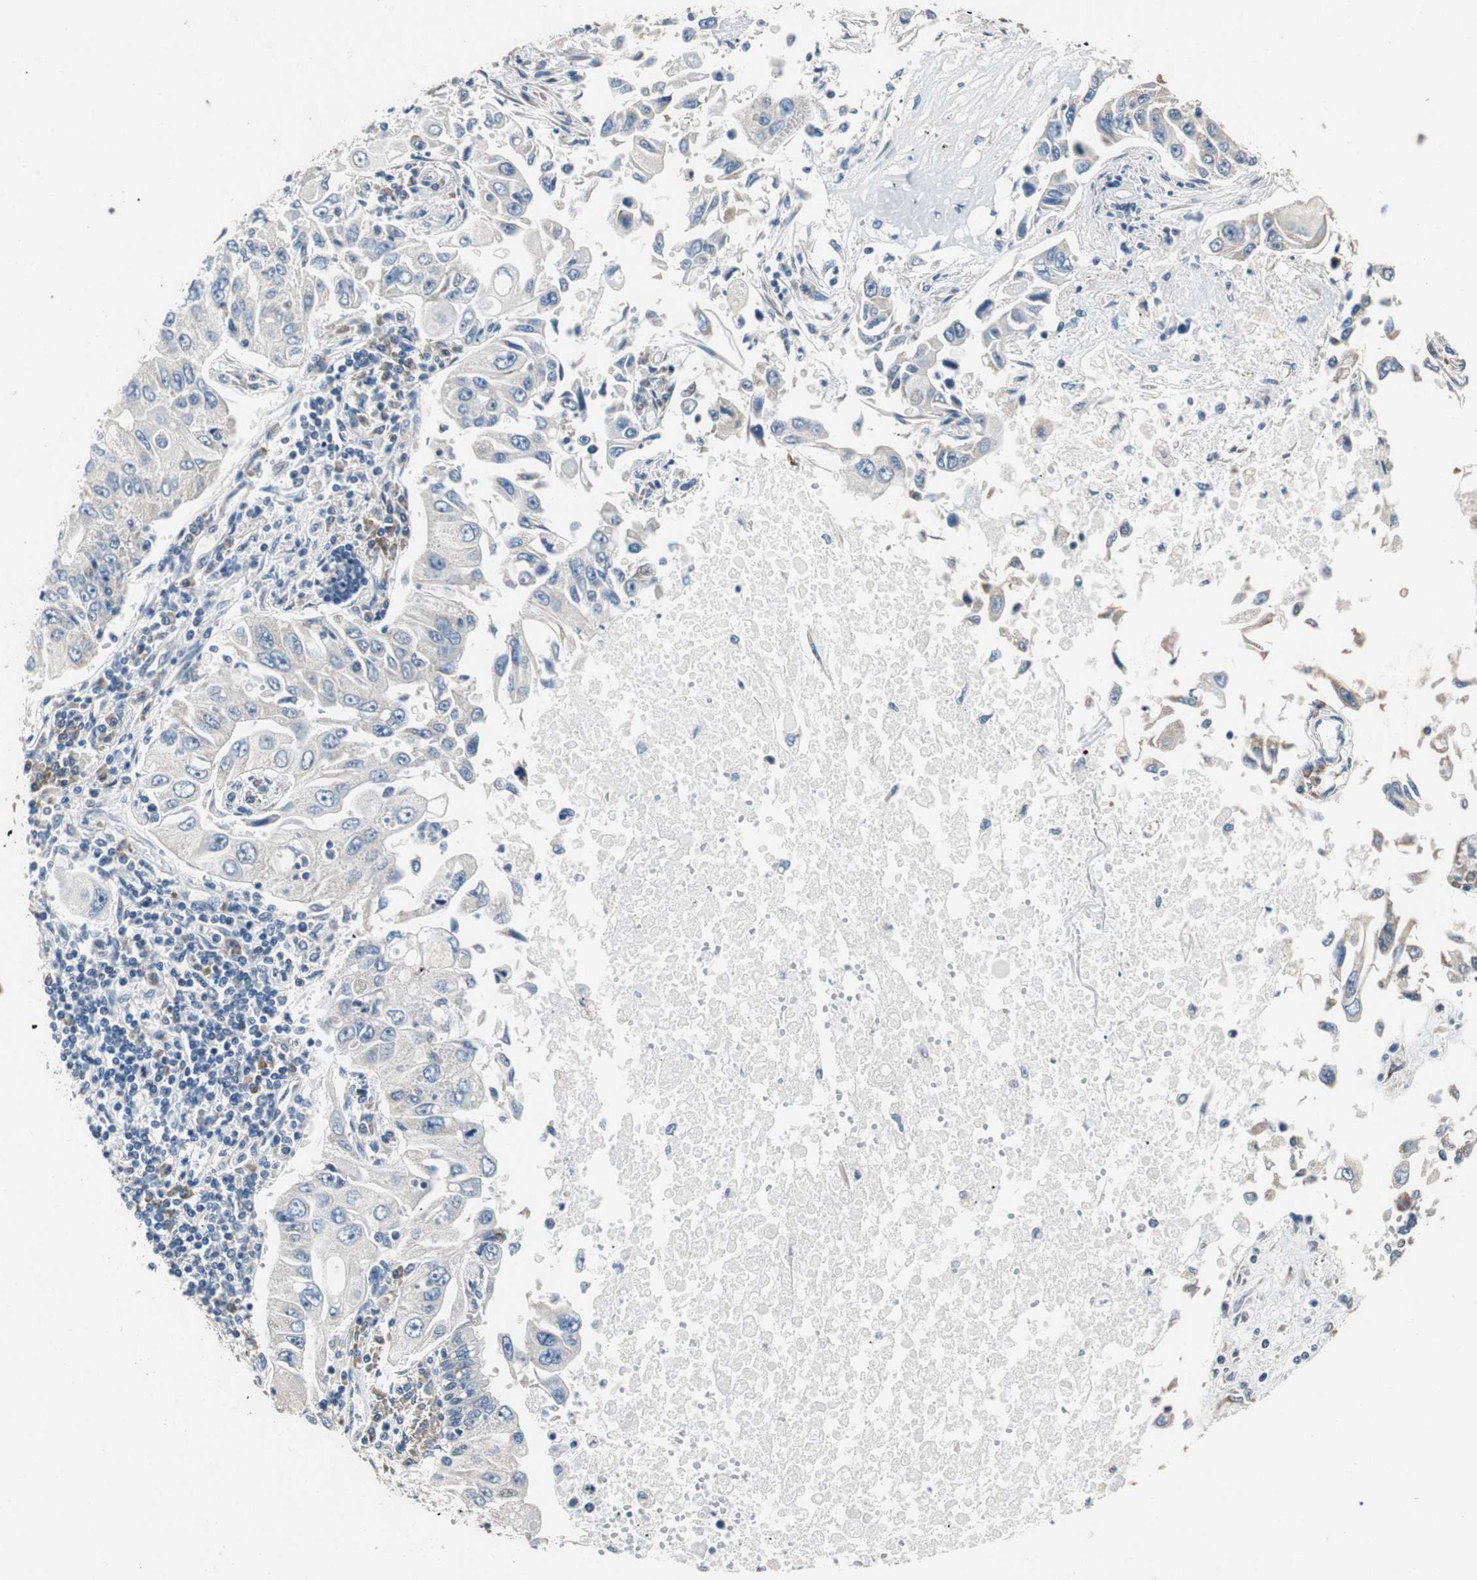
{"staining": {"intensity": "negative", "quantity": "none", "location": "none"}, "tissue": "lung cancer", "cell_type": "Tumor cells", "image_type": "cancer", "snomed": [{"axis": "morphology", "description": "Adenocarcinoma, NOS"}, {"axis": "topography", "description": "Lung"}], "caption": "Histopathology image shows no significant protein staining in tumor cells of lung cancer (adenocarcinoma).", "gene": "RPL35", "patient": {"sex": "male", "age": 84}}